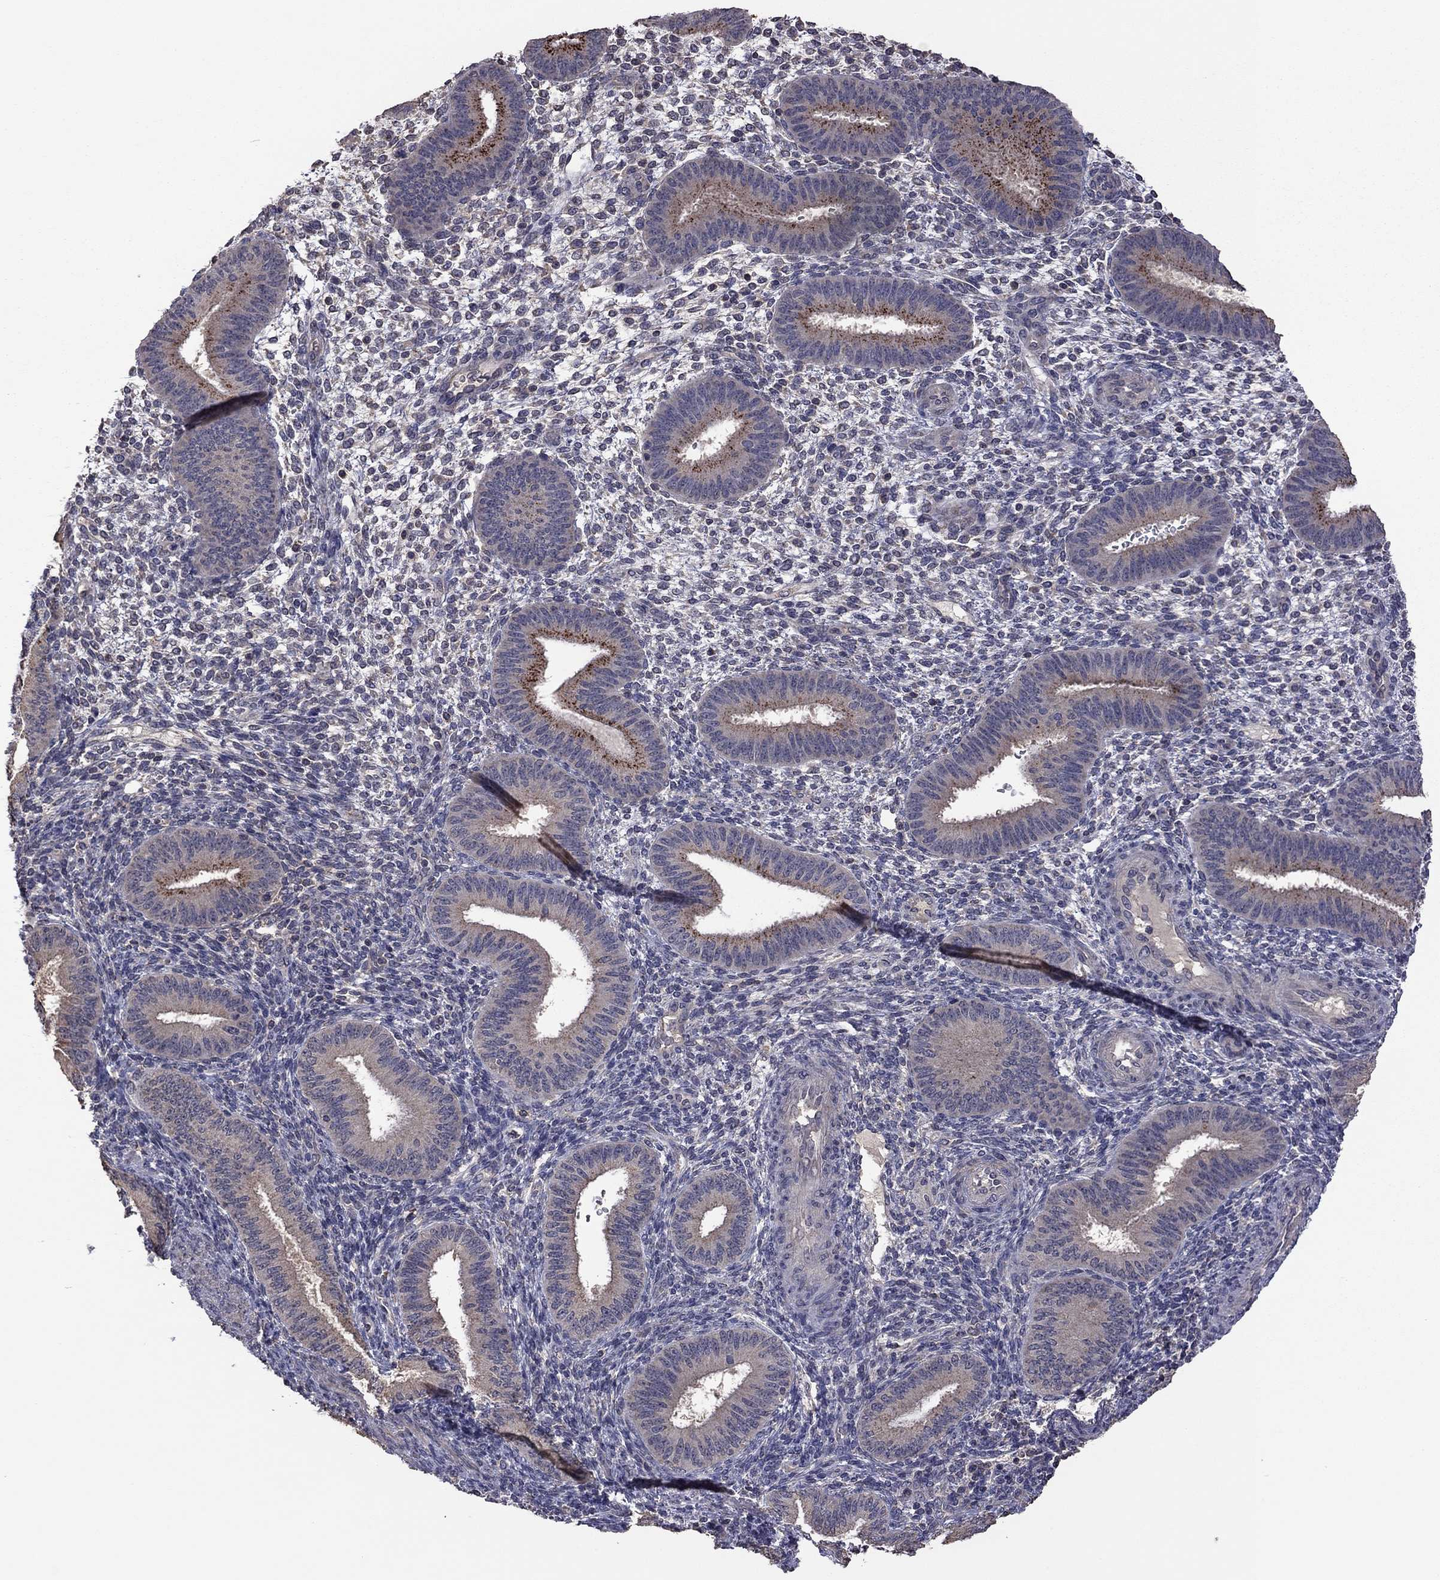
{"staining": {"intensity": "negative", "quantity": "none", "location": "none"}, "tissue": "endometrium", "cell_type": "Cells in endometrial stroma", "image_type": "normal", "snomed": [{"axis": "morphology", "description": "Normal tissue, NOS"}, {"axis": "topography", "description": "Endometrium"}], "caption": "High power microscopy micrograph of an immunohistochemistry (IHC) micrograph of benign endometrium, revealing no significant expression in cells in endometrial stroma.", "gene": "TSNARE1", "patient": {"sex": "female", "age": 39}}